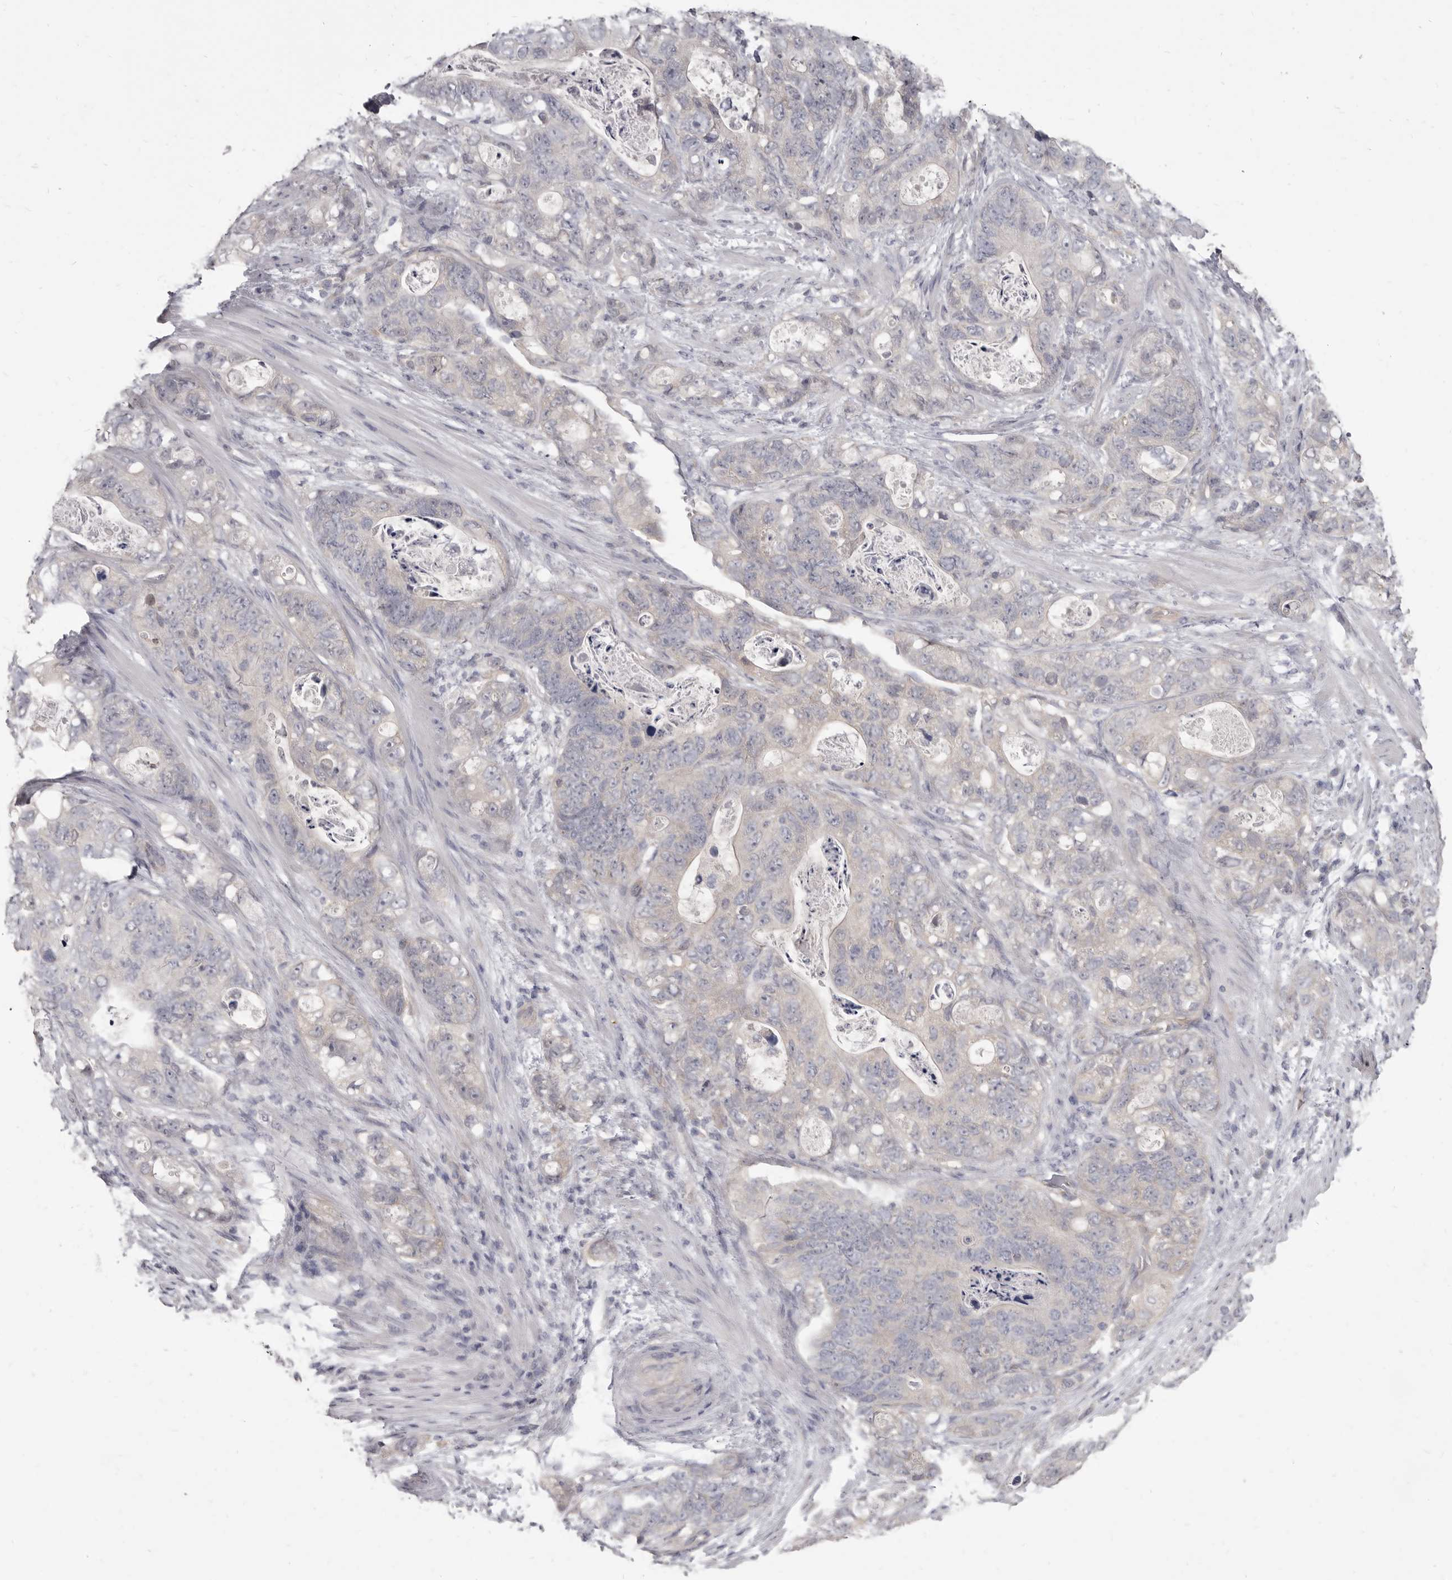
{"staining": {"intensity": "negative", "quantity": "none", "location": "none"}, "tissue": "stomach cancer", "cell_type": "Tumor cells", "image_type": "cancer", "snomed": [{"axis": "morphology", "description": "Normal tissue, NOS"}, {"axis": "morphology", "description": "Adenocarcinoma, NOS"}, {"axis": "topography", "description": "Stomach"}], "caption": "Immunohistochemistry of human stomach cancer (adenocarcinoma) demonstrates no staining in tumor cells.", "gene": "GSK3B", "patient": {"sex": "female", "age": 89}}